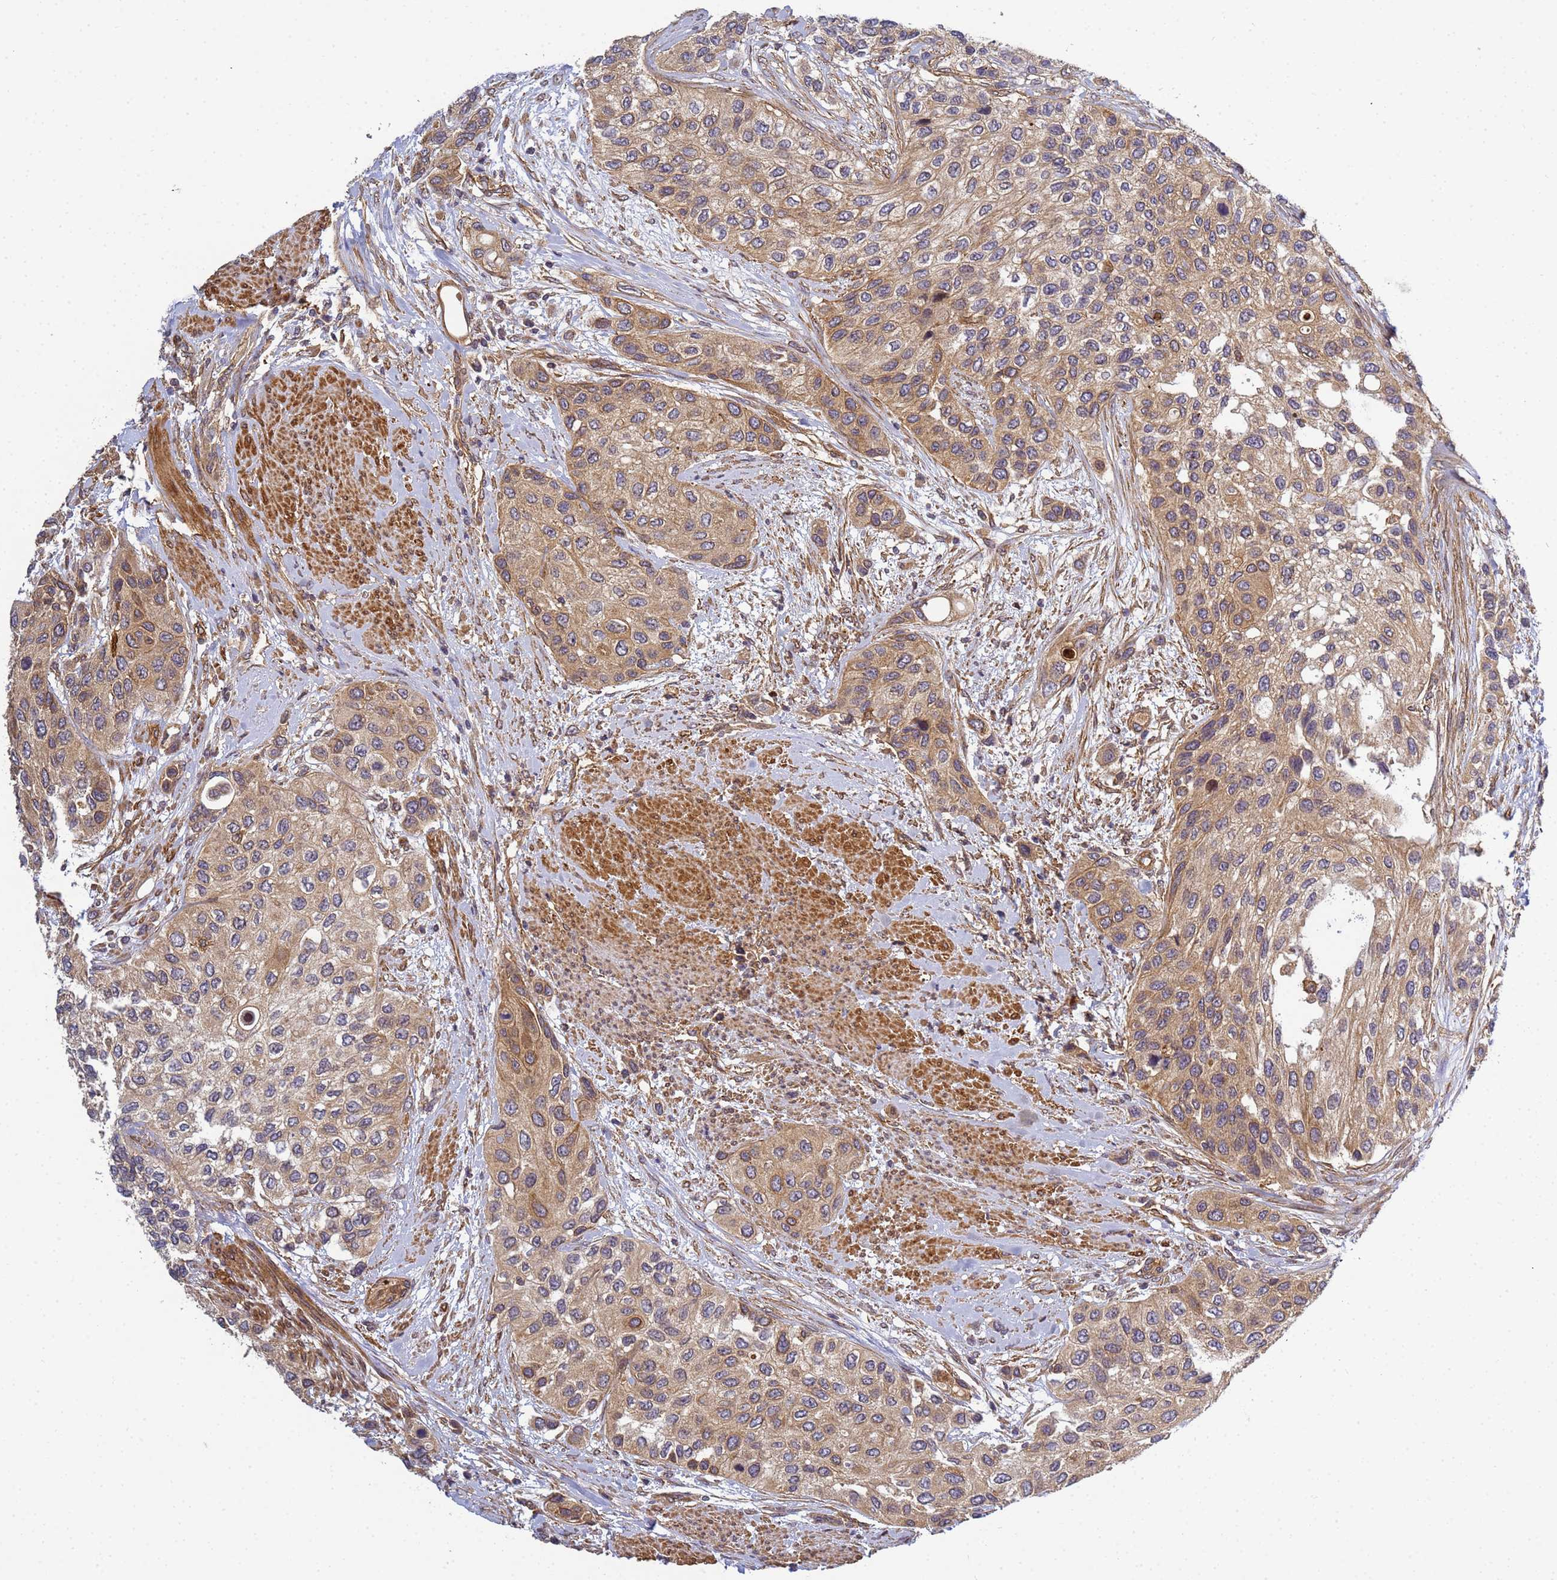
{"staining": {"intensity": "moderate", "quantity": ">75%", "location": "cytoplasmic/membranous"}, "tissue": "urothelial cancer", "cell_type": "Tumor cells", "image_type": "cancer", "snomed": [{"axis": "morphology", "description": "Normal tissue, NOS"}, {"axis": "morphology", "description": "Urothelial carcinoma, High grade"}, {"axis": "topography", "description": "Vascular tissue"}, {"axis": "topography", "description": "Urinary bladder"}], "caption": "DAB (3,3'-diaminobenzidine) immunohistochemical staining of human urothelial cancer shows moderate cytoplasmic/membranous protein positivity in about >75% of tumor cells.", "gene": "C8orf34", "patient": {"sex": "female", "age": 56}}